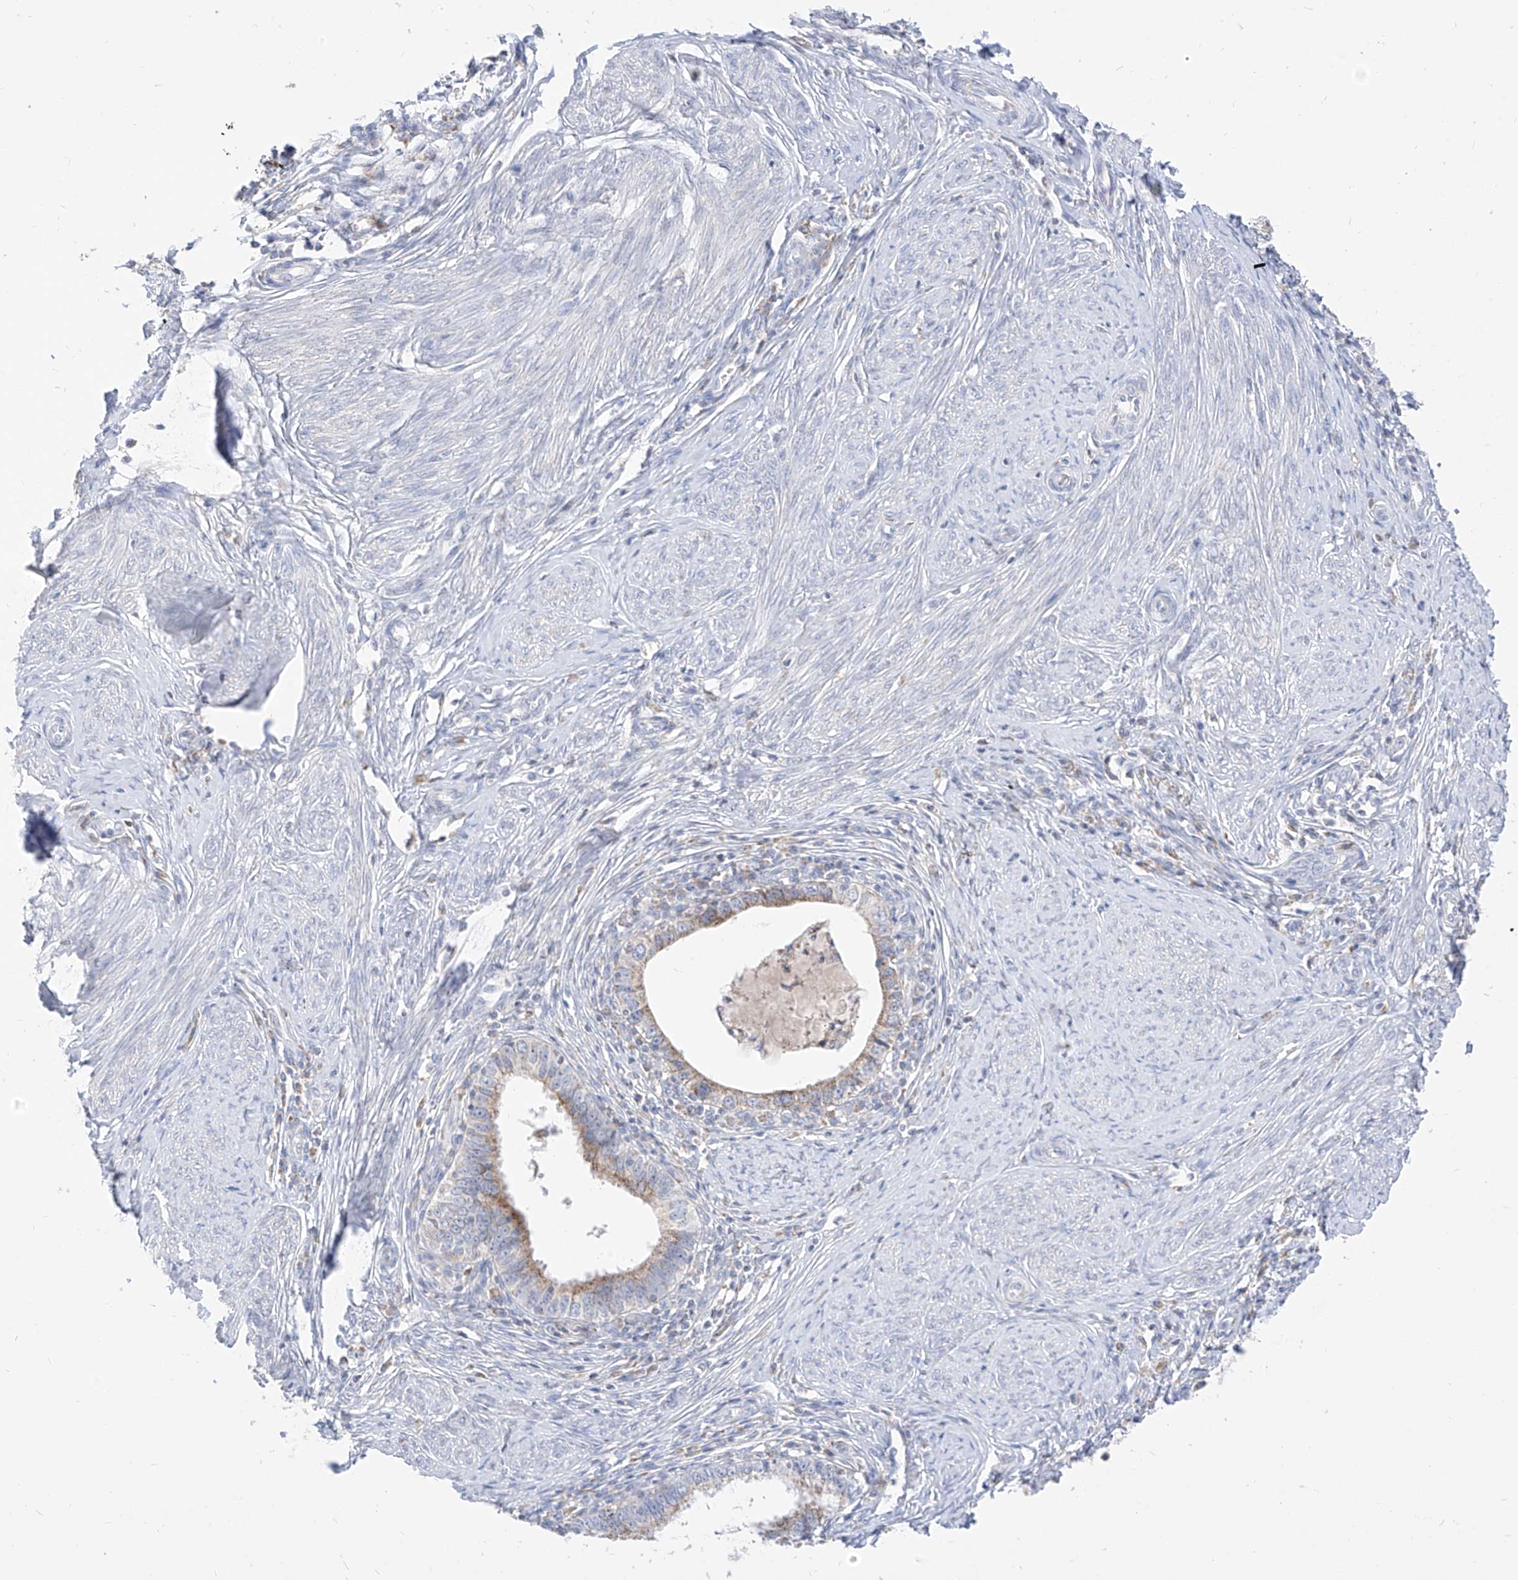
{"staining": {"intensity": "weak", "quantity": "25%-75%", "location": "cytoplasmic/membranous"}, "tissue": "cervical cancer", "cell_type": "Tumor cells", "image_type": "cancer", "snomed": [{"axis": "morphology", "description": "Adenocarcinoma, NOS"}, {"axis": "topography", "description": "Cervix"}], "caption": "Protein staining displays weak cytoplasmic/membranous expression in approximately 25%-75% of tumor cells in adenocarcinoma (cervical). Using DAB (3,3'-diaminobenzidine) (brown) and hematoxylin (blue) stains, captured at high magnification using brightfield microscopy.", "gene": "RASA2", "patient": {"sex": "female", "age": 36}}